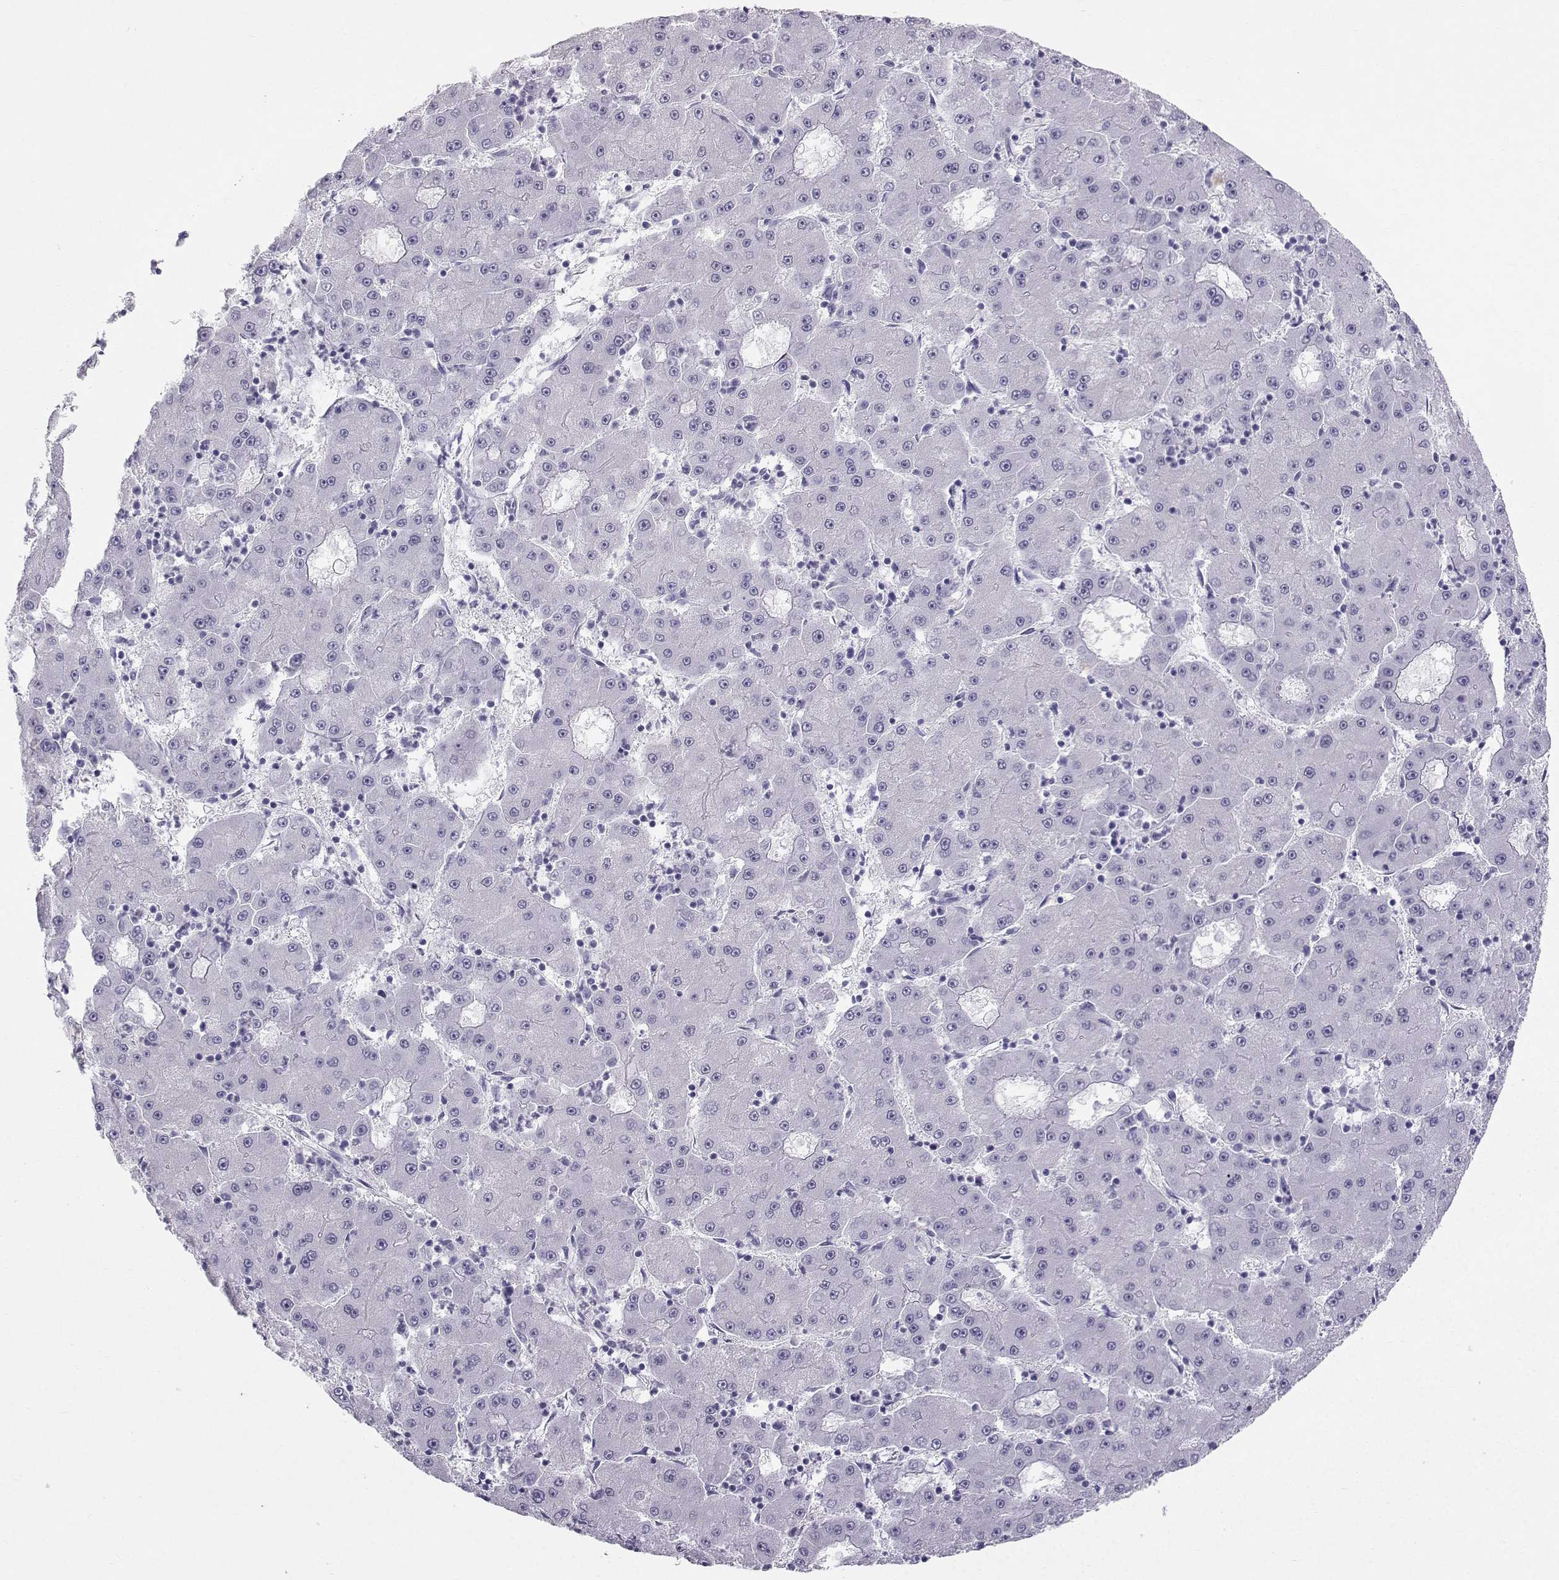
{"staining": {"intensity": "negative", "quantity": "none", "location": "none"}, "tissue": "liver cancer", "cell_type": "Tumor cells", "image_type": "cancer", "snomed": [{"axis": "morphology", "description": "Carcinoma, Hepatocellular, NOS"}, {"axis": "topography", "description": "Liver"}], "caption": "The photomicrograph shows no significant positivity in tumor cells of liver cancer (hepatocellular carcinoma).", "gene": "IQCD", "patient": {"sex": "male", "age": 73}}